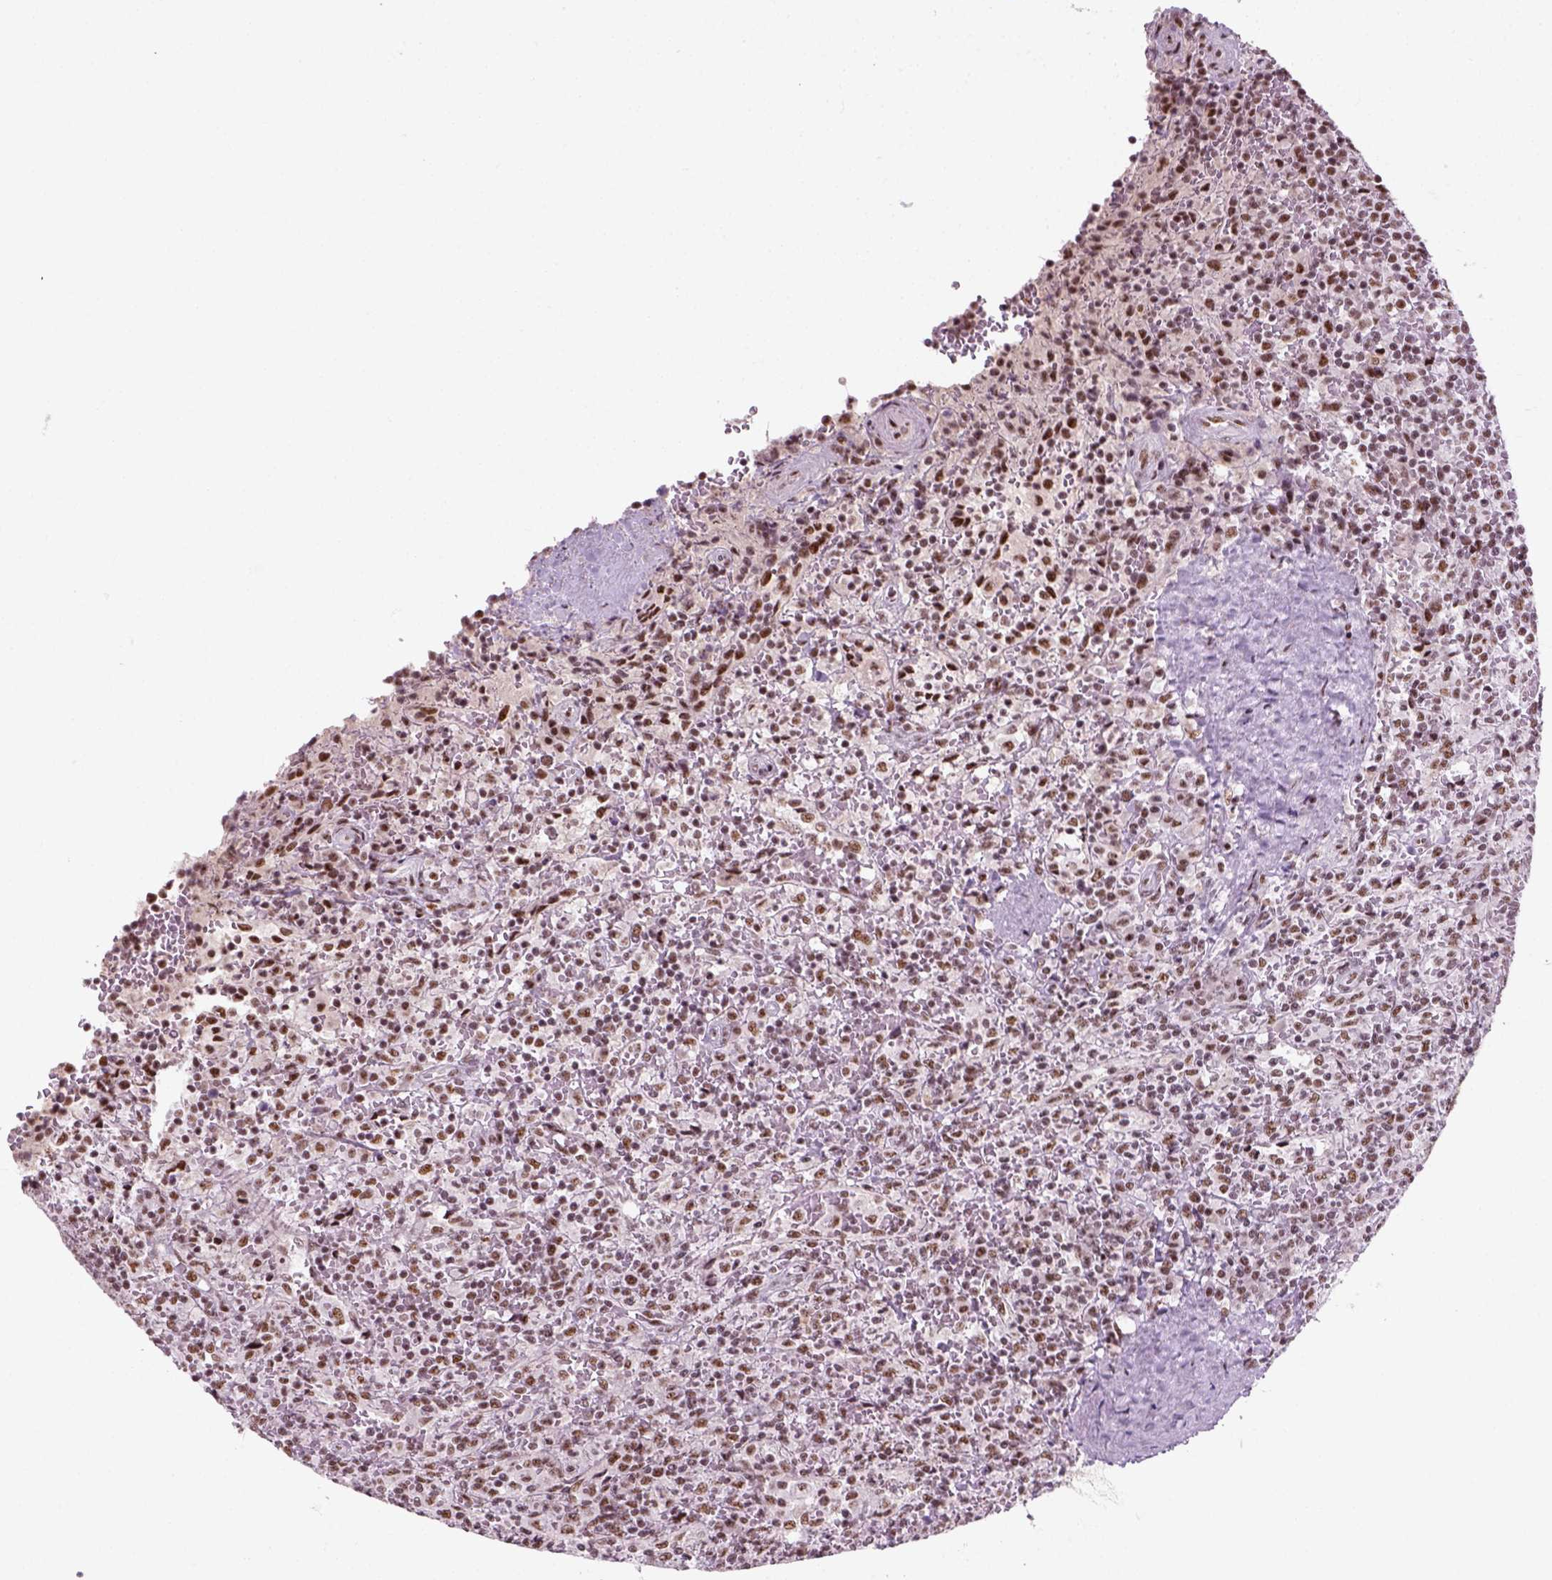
{"staining": {"intensity": "moderate", "quantity": "<25%", "location": "nuclear"}, "tissue": "lymphoma", "cell_type": "Tumor cells", "image_type": "cancer", "snomed": [{"axis": "morphology", "description": "Malignant lymphoma, non-Hodgkin's type, Low grade"}, {"axis": "topography", "description": "Spleen"}], "caption": "DAB (3,3'-diaminobenzidine) immunohistochemical staining of low-grade malignant lymphoma, non-Hodgkin's type displays moderate nuclear protein positivity in approximately <25% of tumor cells.", "gene": "GTF2F1", "patient": {"sex": "male", "age": 62}}